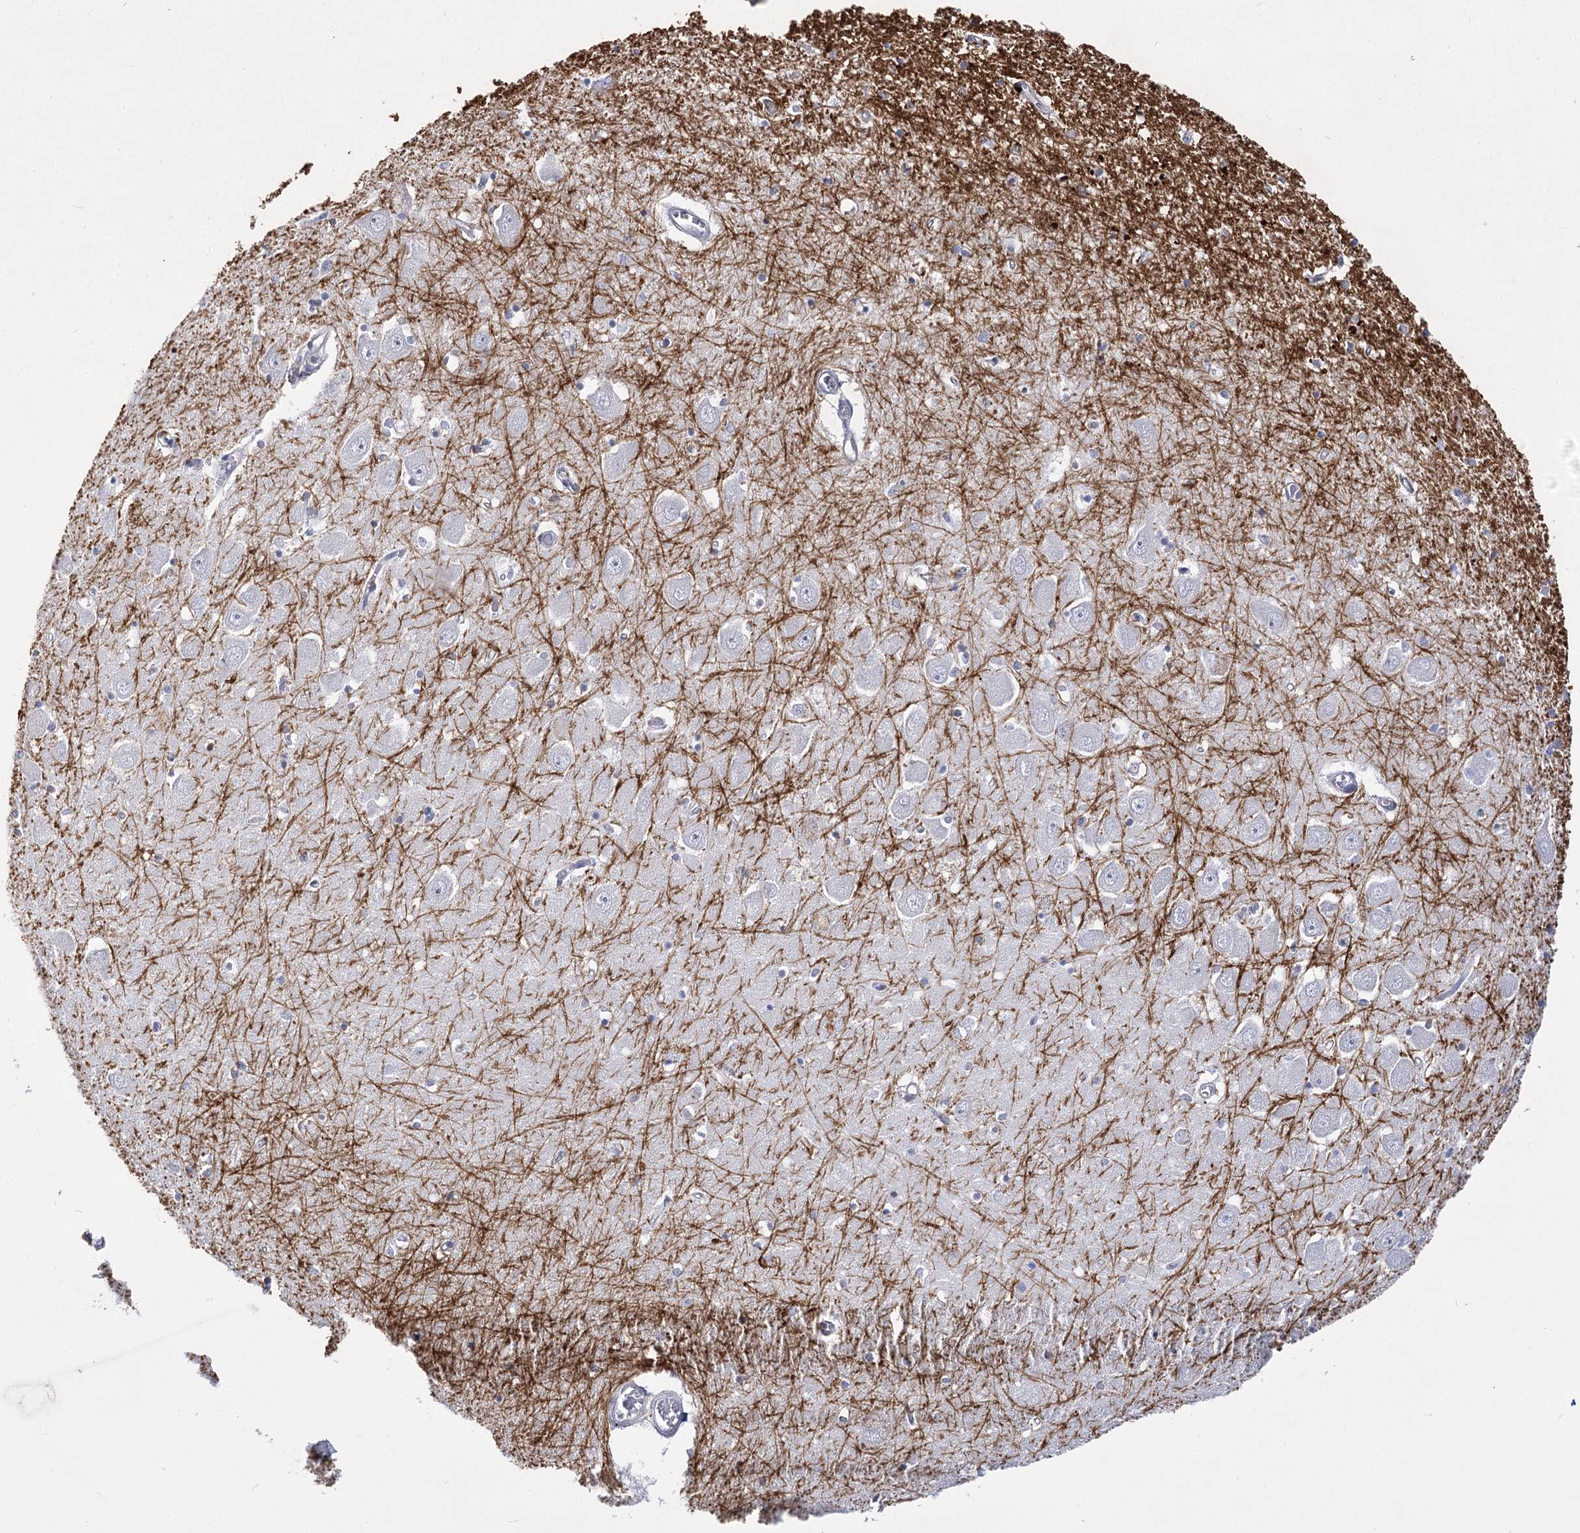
{"staining": {"intensity": "negative", "quantity": "none", "location": "none"}, "tissue": "hippocampus", "cell_type": "Glial cells", "image_type": "normal", "snomed": [{"axis": "morphology", "description": "Normal tissue, NOS"}, {"axis": "topography", "description": "Hippocampus"}], "caption": "Human hippocampus stained for a protein using immunohistochemistry reveals no expression in glial cells.", "gene": "ATP10B", "patient": {"sex": "male", "age": 70}}